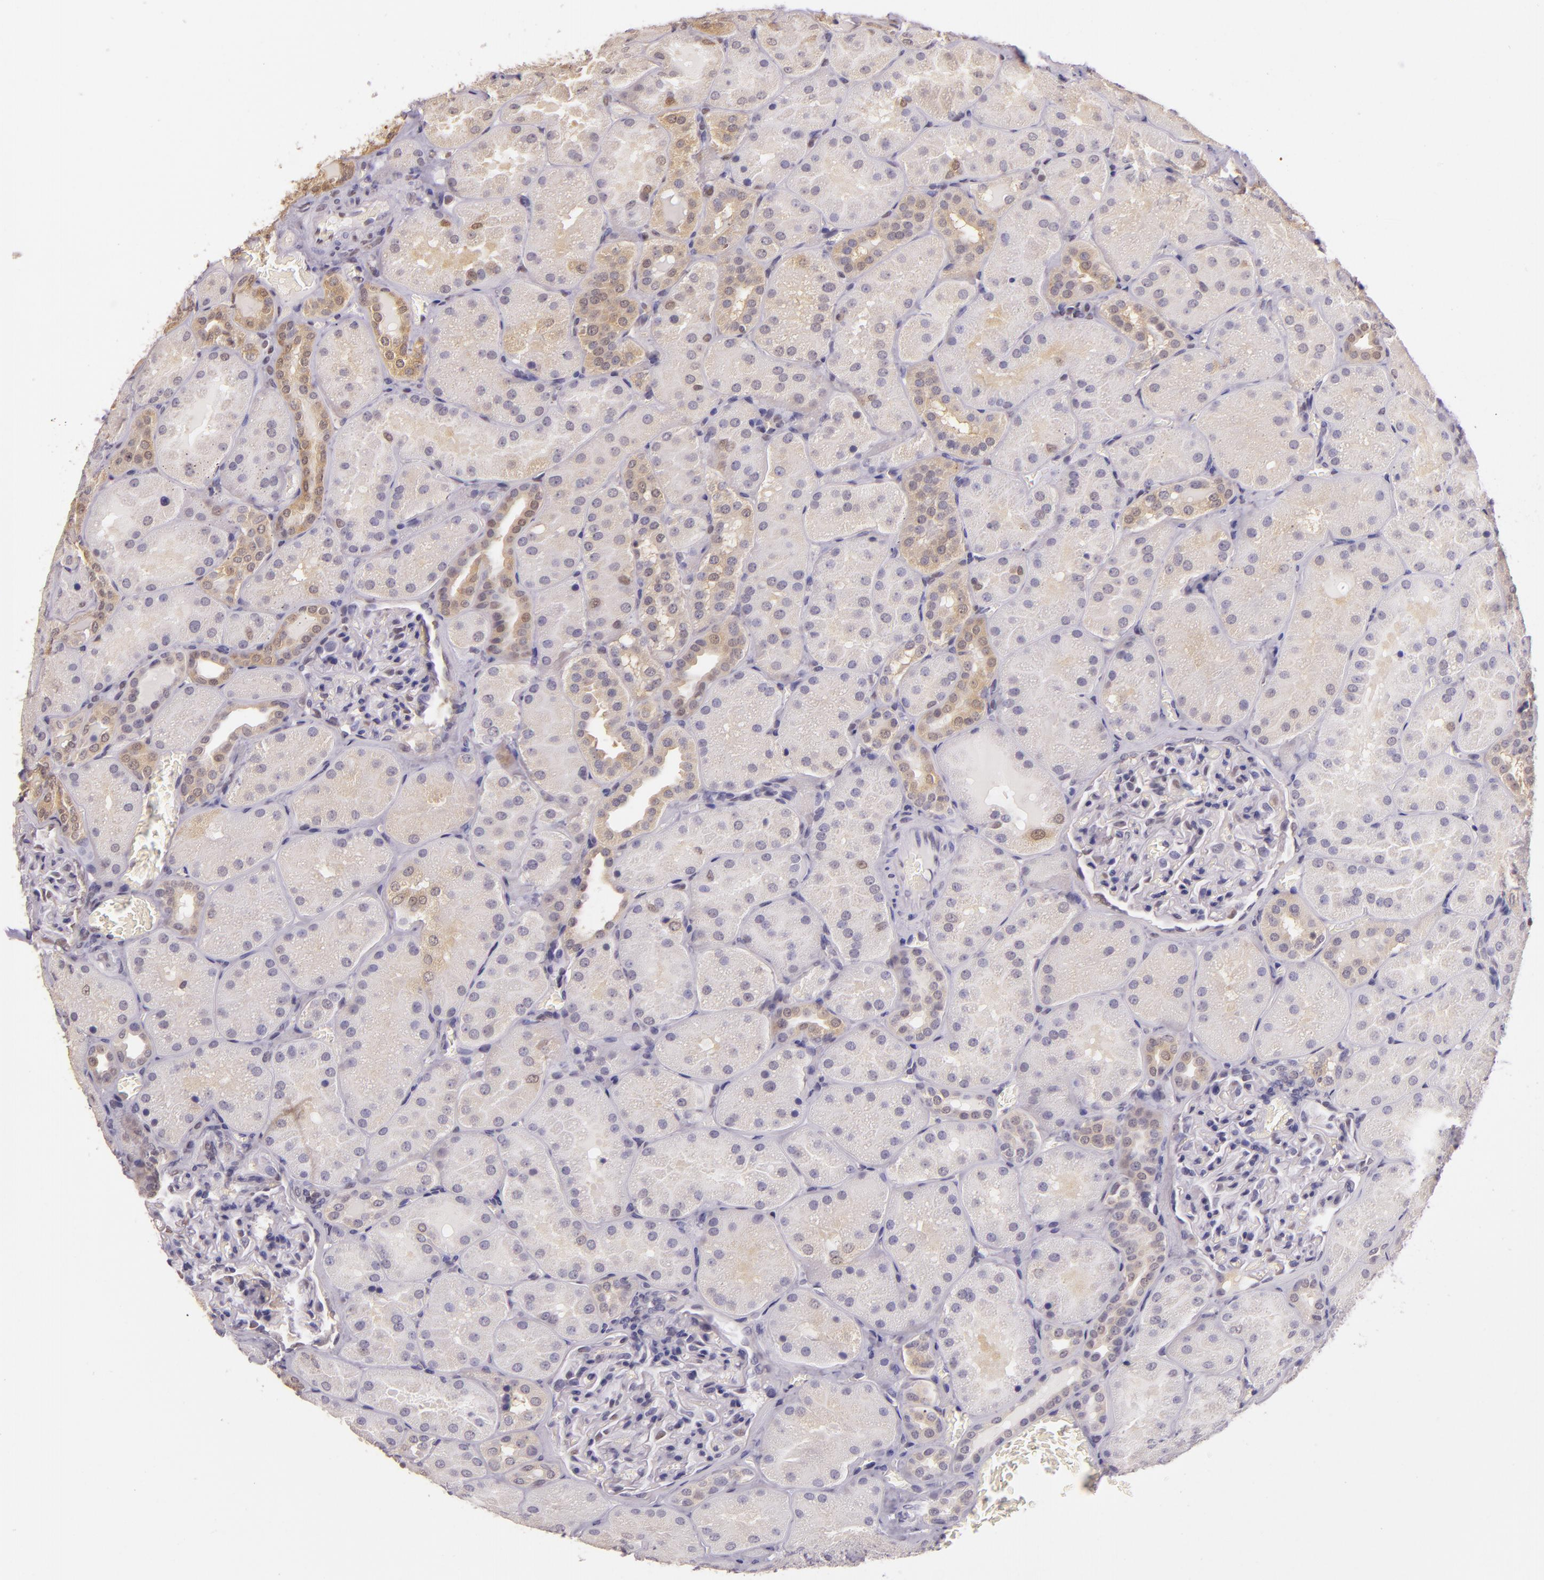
{"staining": {"intensity": "negative", "quantity": "none", "location": "none"}, "tissue": "kidney", "cell_type": "Cells in glomeruli", "image_type": "normal", "snomed": [{"axis": "morphology", "description": "Normal tissue, NOS"}, {"axis": "topography", "description": "Kidney"}], "caption": "Immunohistochemical staining of unremarkable human kidney exhibits no significant expression in cells in glomeruli.", "gene": "HSPA8", "patient": {"sex": "male", "age": 28}}